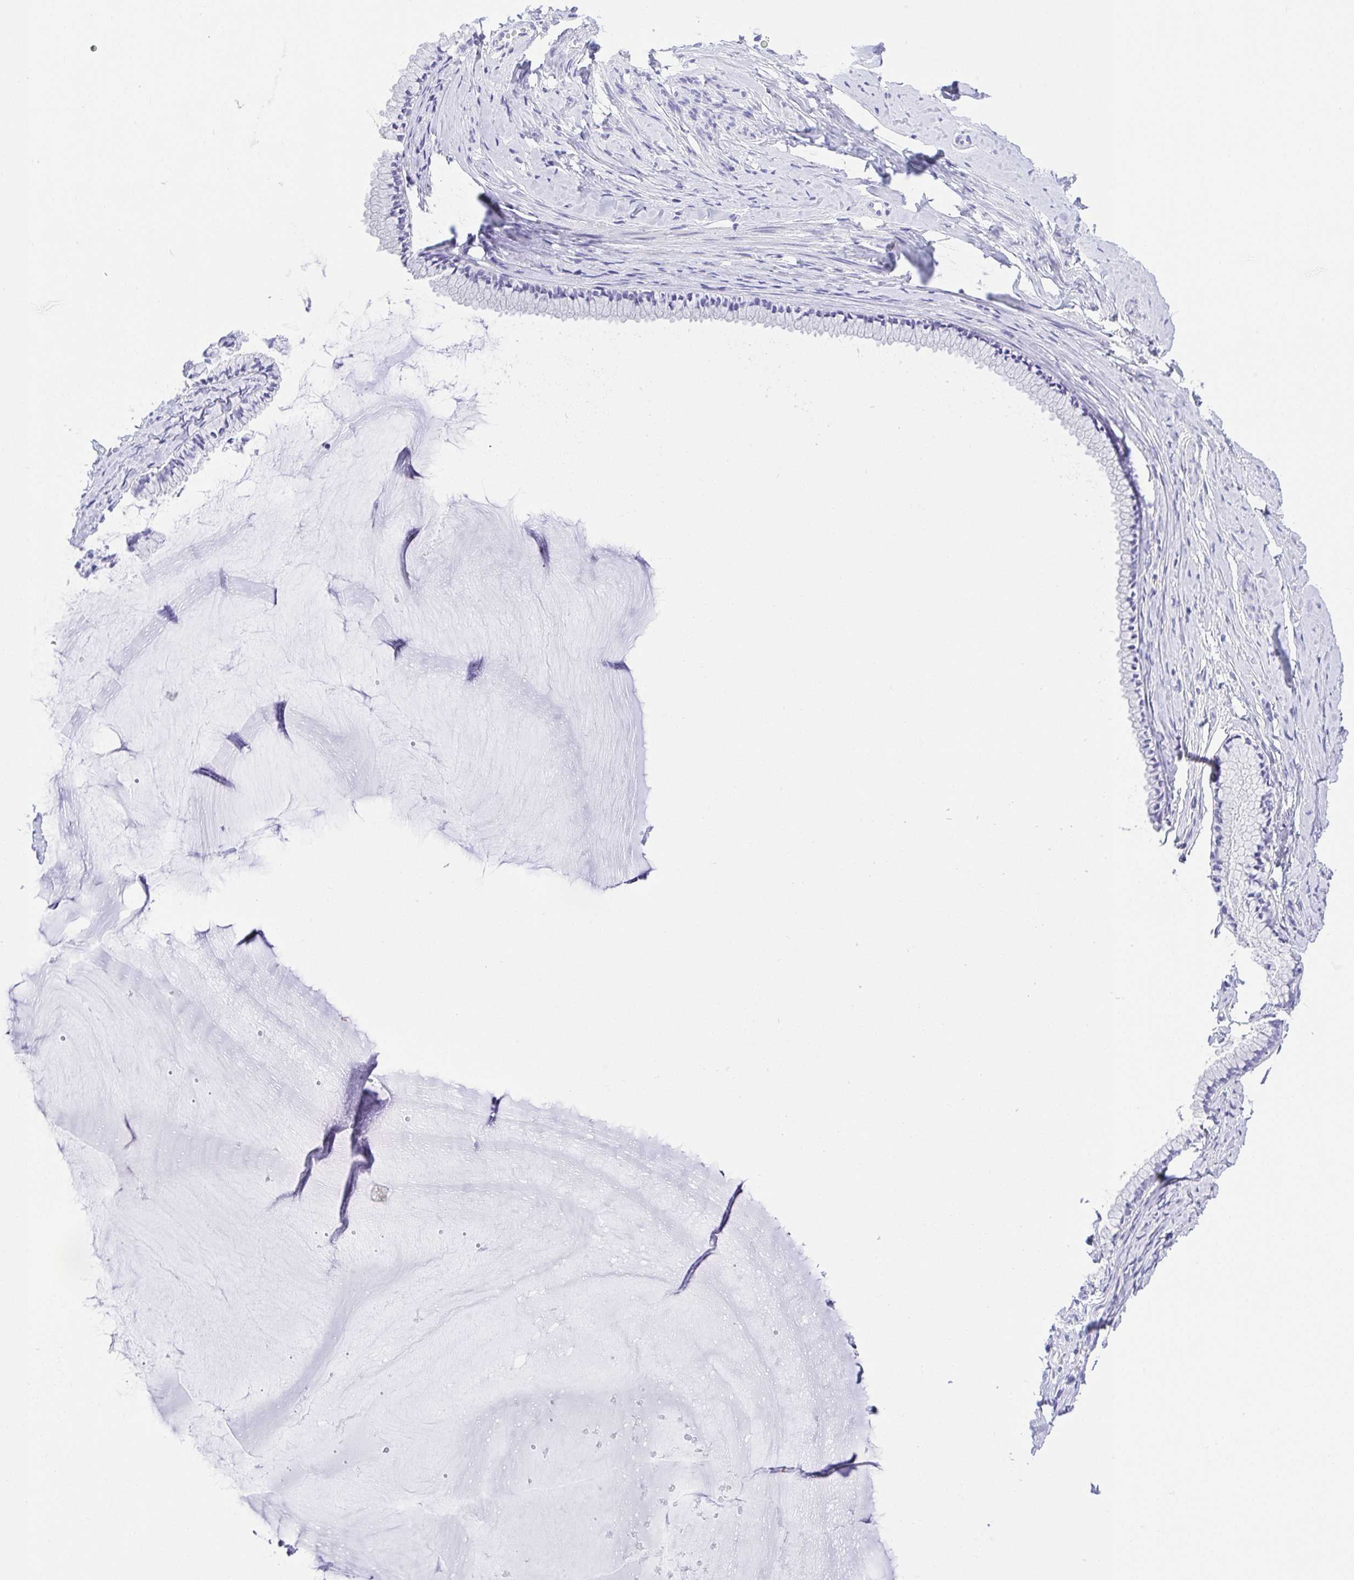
{"staining": {"intensity": "negative", "quantity": "none", "location": "none"}, "tissue": "cervix", "cell_type": "Glandular cells", "image_type": "normal", "snomed": [{"axis": "morphology", "description": "Normal tissue, NOS"}, {"axis": "topography", "description": "Cervix"}], "caption": "This is an immunohistochemistry (IHC) photomicrograph of benign cervix. There is no staining in glandular cells.", "gene": "LUZP4", "patient": {"sex": "female", "age": 40}}